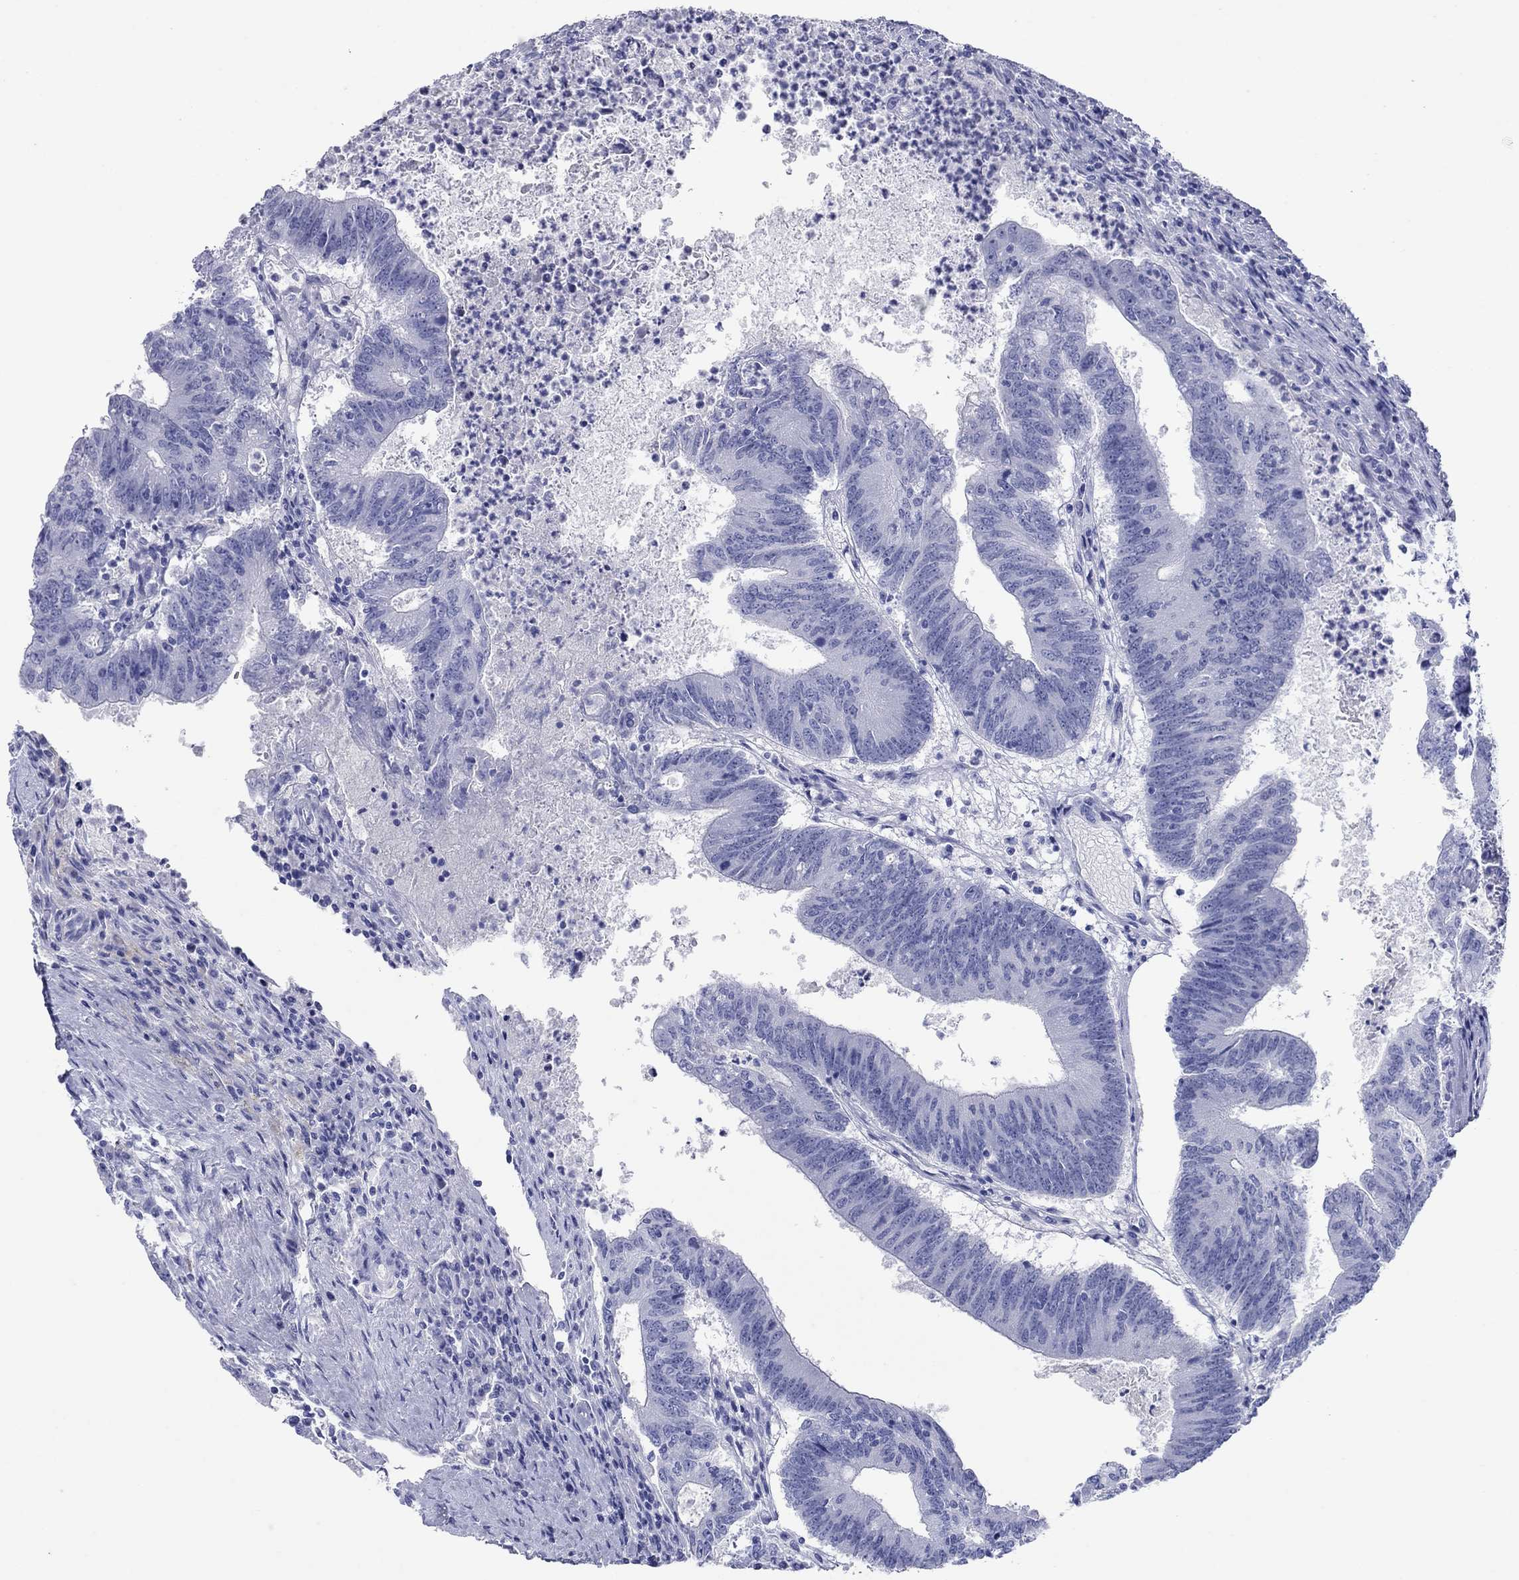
{"staining": {"intensity": "negative", "quantity": "none", "location": "none"}, "tissue": "colorectal cancer", "cell_type": "Tumor cells", "image_type": "cancer", "snomed": [{"axis": "morphology", "description": "Adenocarcinoma, NOS"}, {"axis": "topography", "description": "Colon"}], "caption": "DAB (3,3'-diaminobenzidine) immunohistochemical staining of colorectal adenocarcinoma displays no significant expression in tumor cells.", "gene": "ATP4A", "patient": {"sex": "female", "age": 70}}